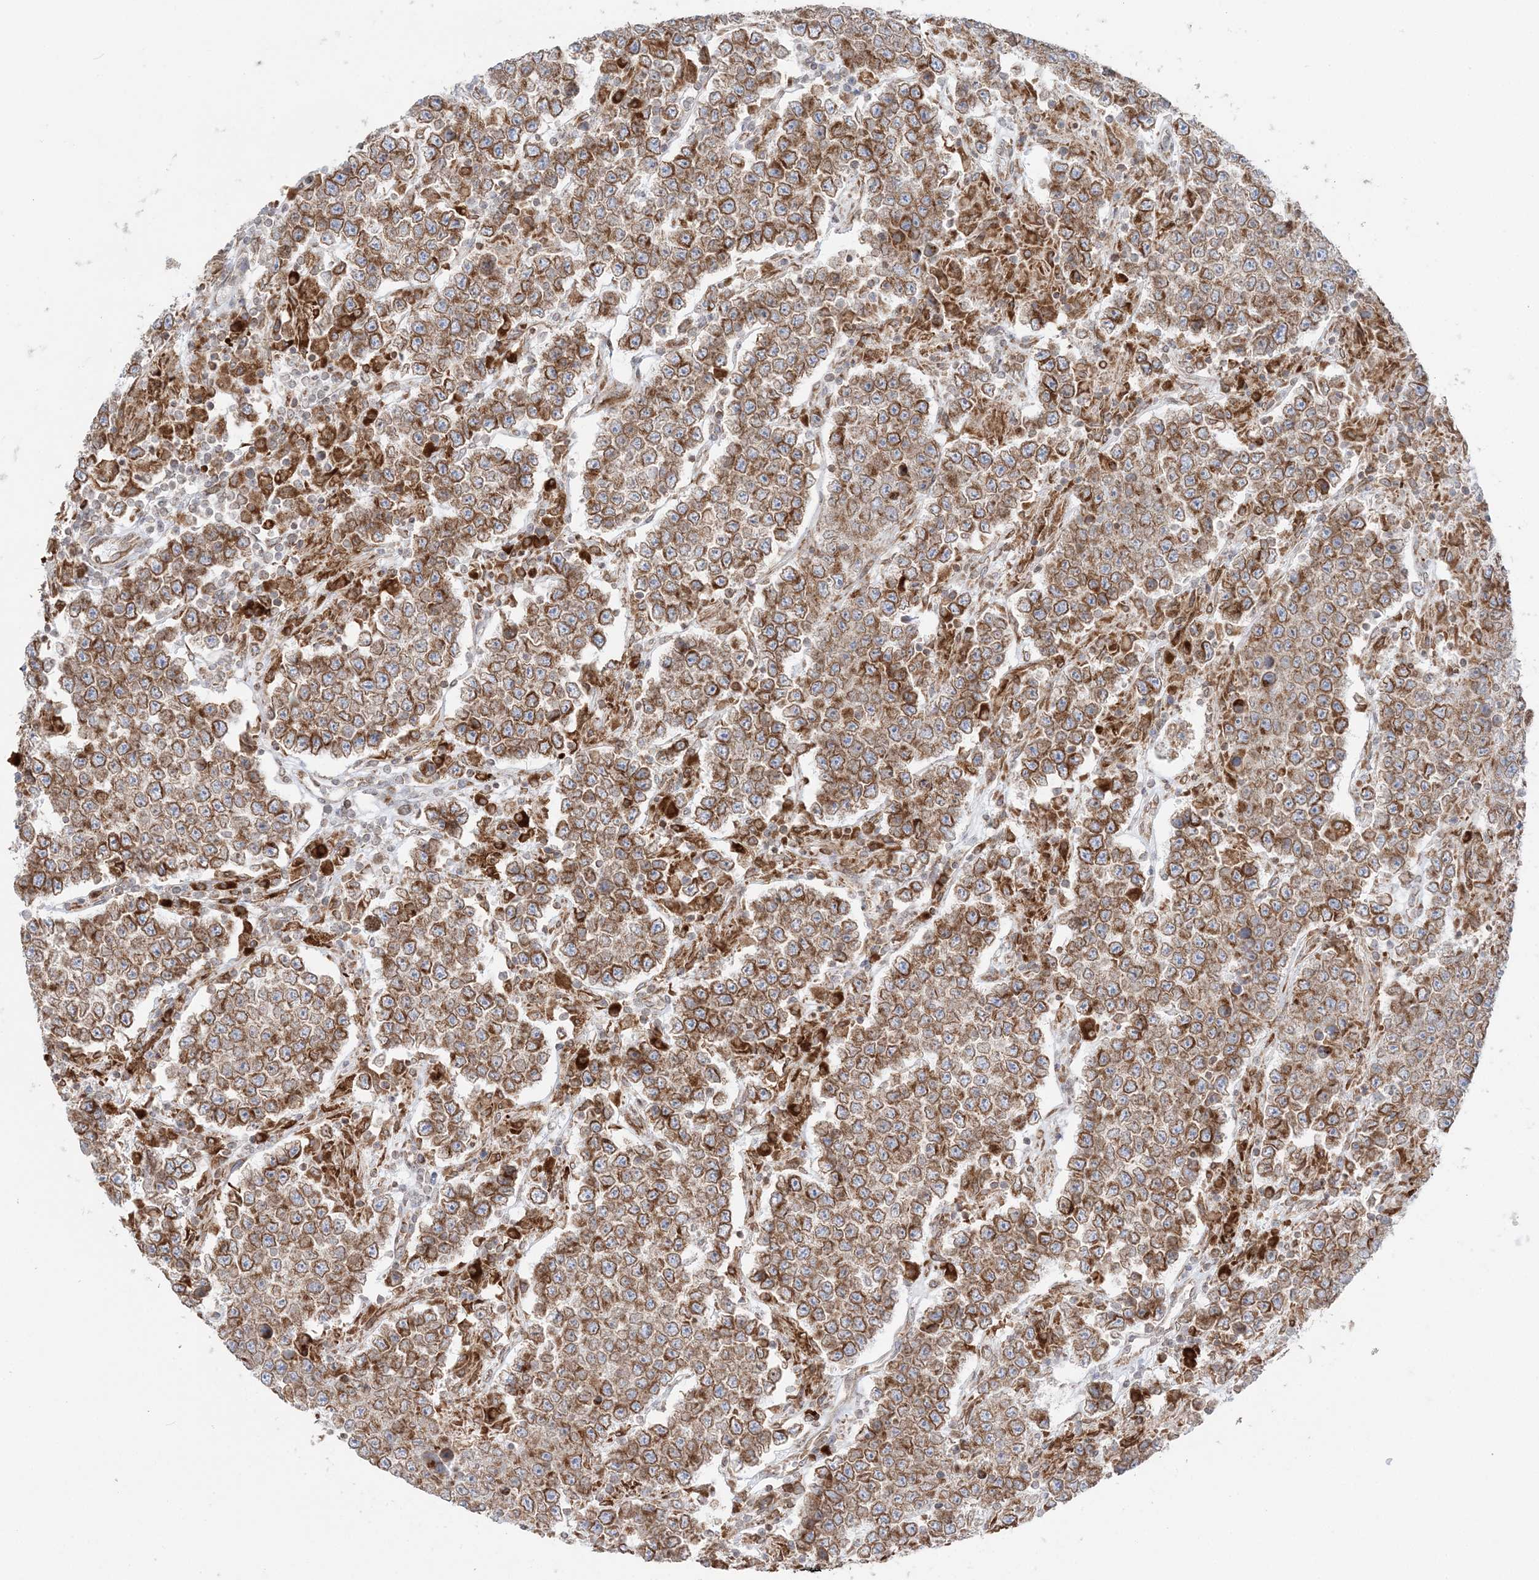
{"staining": {"intensity": "moderate", "quantity": ">75%", "location": "cytoplasmic/membranous"}, "tissue": "testis cancer", "cell_type": "Tumor cells", "image_type": "cancer", "snomed": [{"axis": "morphology", "description": "Normal tissue, NOS"}, {"axis": "morphology", "description": "Urothelial carcinoma, High grade"}, {"axis": "morphology", "description": "Seminoma, NOS"}, {"axis": "morphology", "description": "Carcinoma, Embryonal, NOS"}, {"axis": "topography", "description": "Urinary bladder"}, {"axis": "topography", "description": "Testis"}], "caption": "About >75% of tumor cells in testis cancer (embryonal carcinoma) exhibit moderate cytoplasmic/membranous protein positivity as visualized by brown immunohistochemical staining.", "gene": "TMED10", "patient": {"sex": "male", "age": 41}}